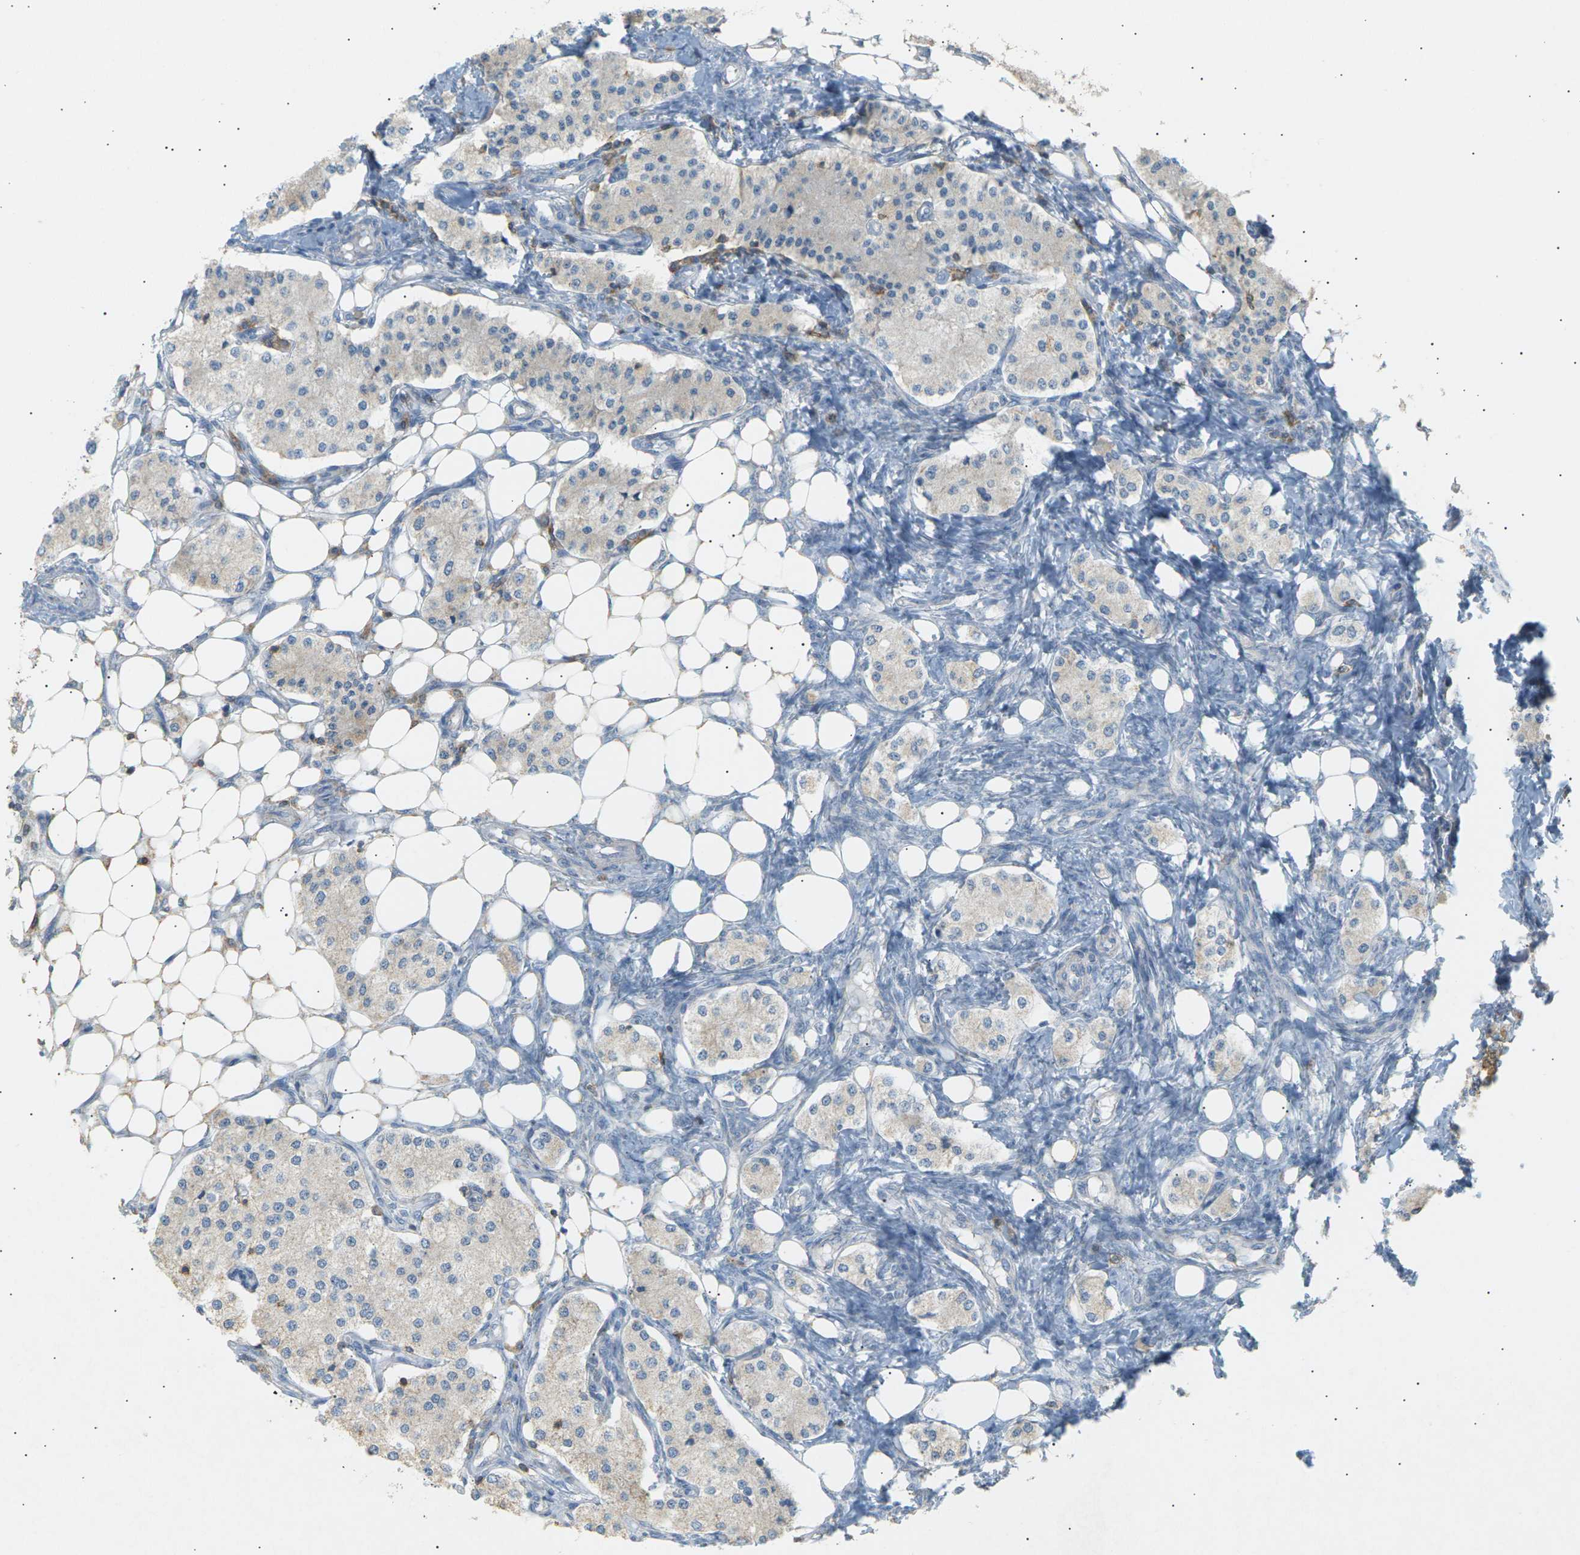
{"staining": {"intensity": "moderate", "quantity": "<25%", "location": "cytoplasmic/membranous"}, "tissue": "carcinoid", "cell_type": "Tumor cells", "image_type": "cancer", "snomed": [{"axis": "morphology", "description": "Carcinoid, malignant, NOS"}, {"axis": "topography", "description": "Colon"}], "caption": "Immunohistochemical staining of malignant carcinoid shows low levels of moderate cytoplasmic/membranous protein positivity in approximately <25% of tumor cells. (IHC, brightfield microscopy, high magnification).", "gene": "LIME1", "patient": {"sex": "female", "age": 52}}